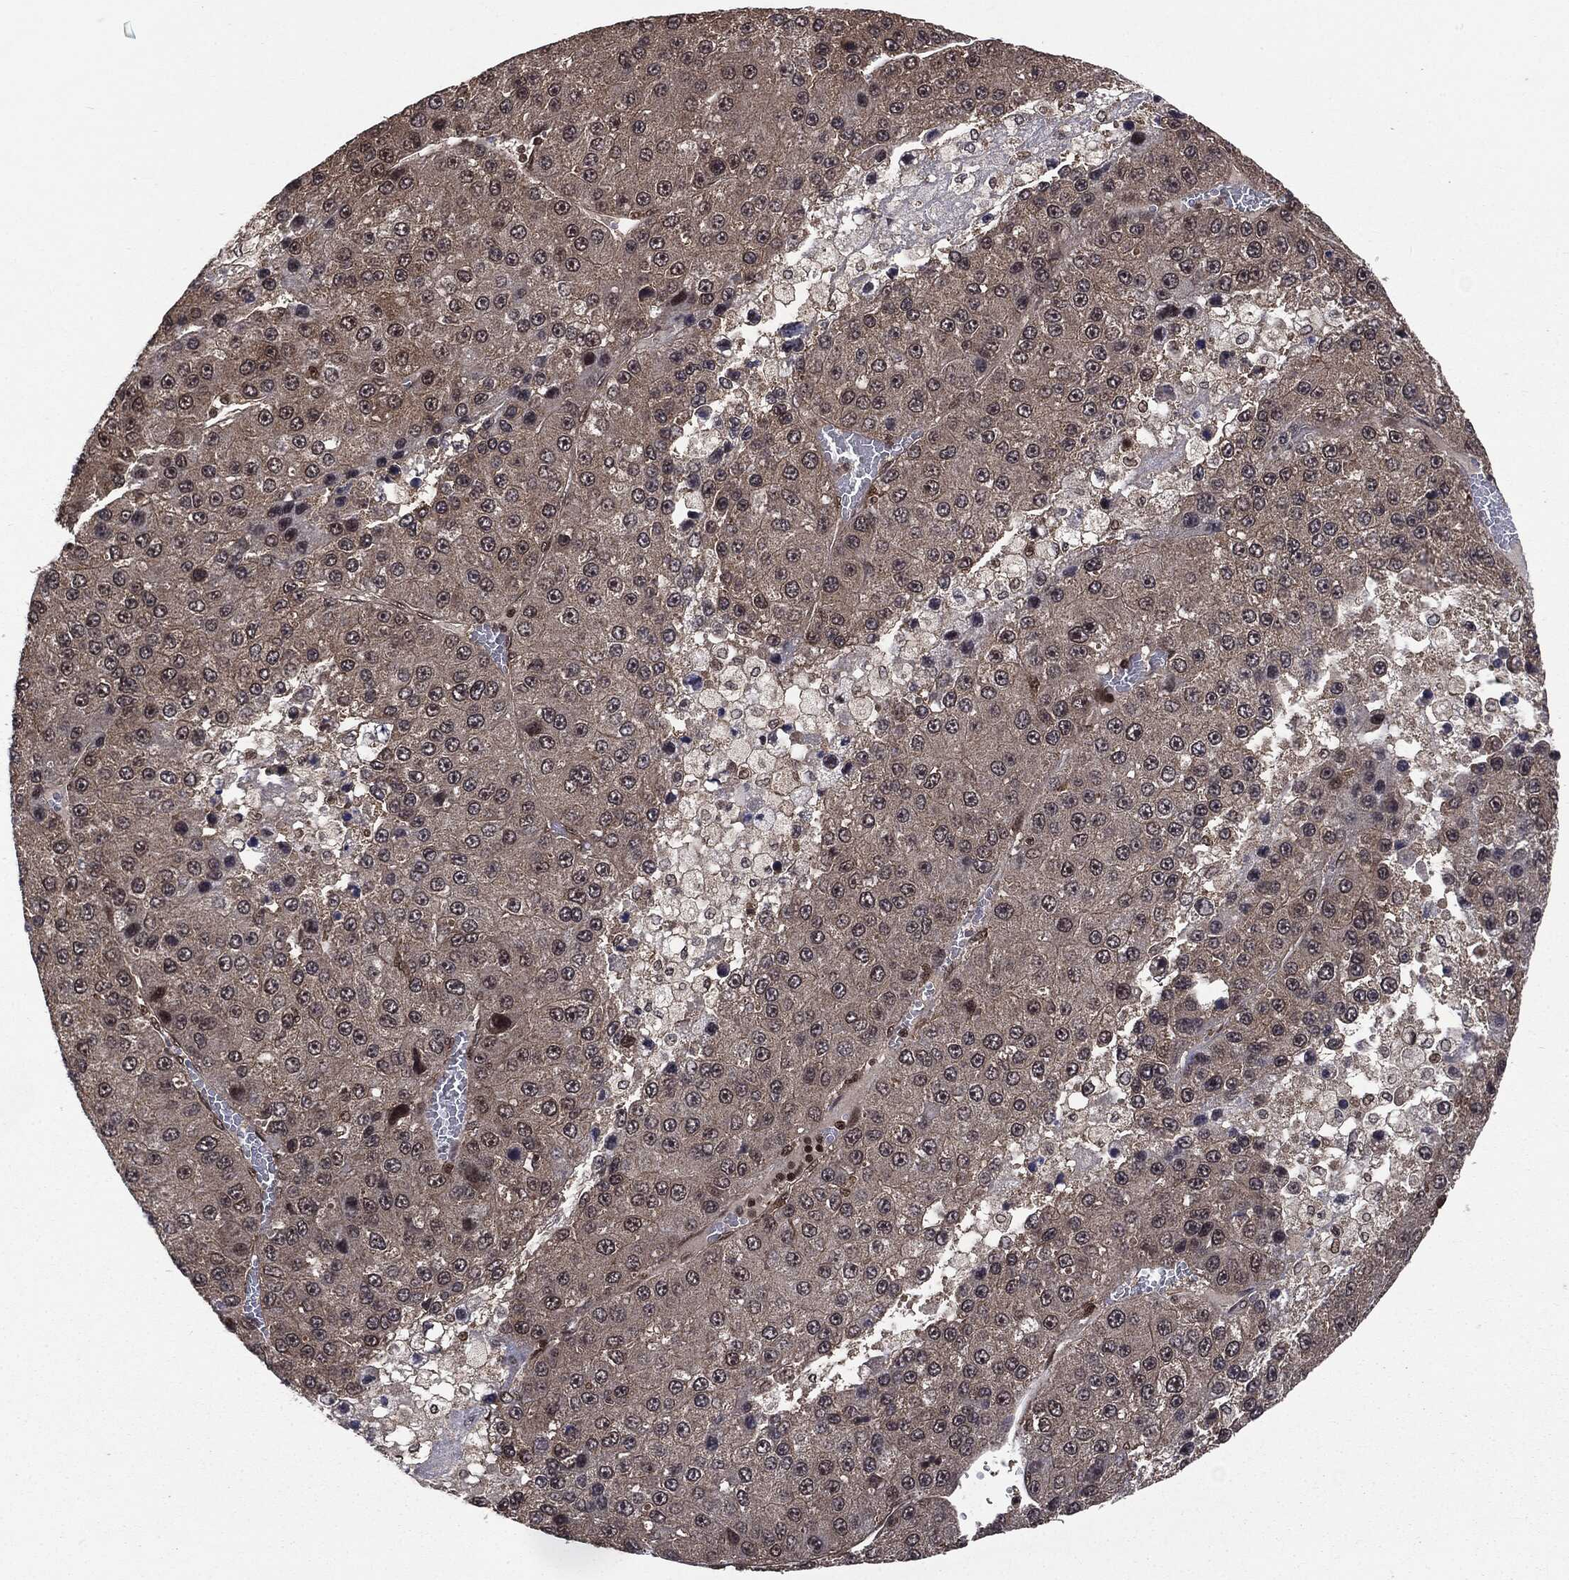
{"staining": {"intensity": "negative", "quantity": "none", "location": "none"}, "tissue": "liver cancer", "cell_type": "Tumor cells", "image_type": "cancer", "snomed": [{"axis": "morphology", "description": "Carcinoma, Hepatocellular, NOS"}, {"axis": "topography", "description": "Liver"}], "caption": "A micrograph of human liver cancer is negative for staining in tumor cells.", "gene": "PTPA", "patient": {"sex": "female", "age": 73}}